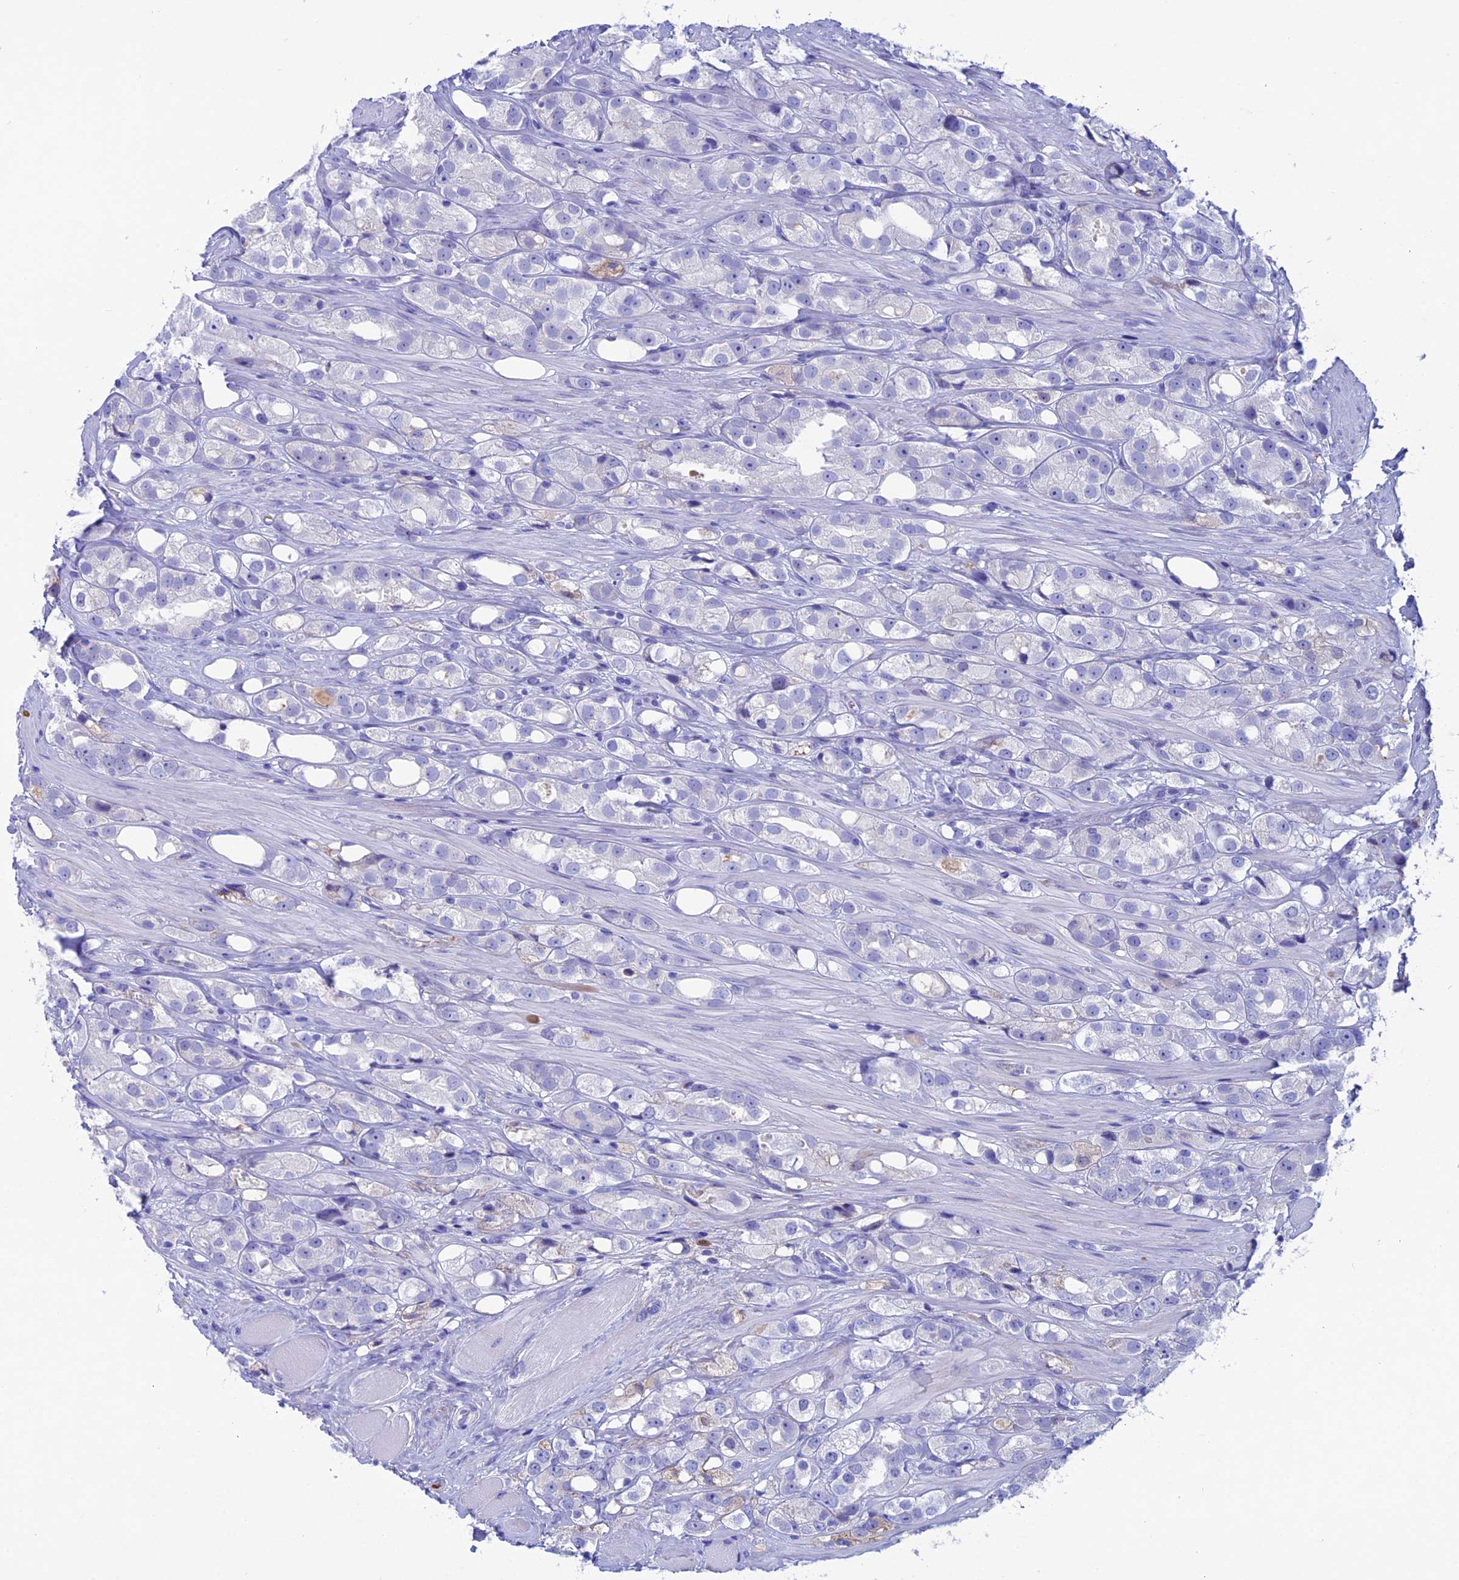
{"staining": {"intensity": "negative", "quantity": "none", "location": "none"}, "tissue": "prostate cancer", "cell_type": "Tumor cells", "image_type": "cancer", "snomed": [{"axis": "morphology", "description": "Adenocarcinoma, NOS"}, {"axis": "topography", "description": "Prostate"}], "caption": "This is an IHC micrograph of prostate adenocarcinoma. There is no positivity in tumor cells.", "gene": "IGSF6", "patient": {"sex": "male", "age": 79}}